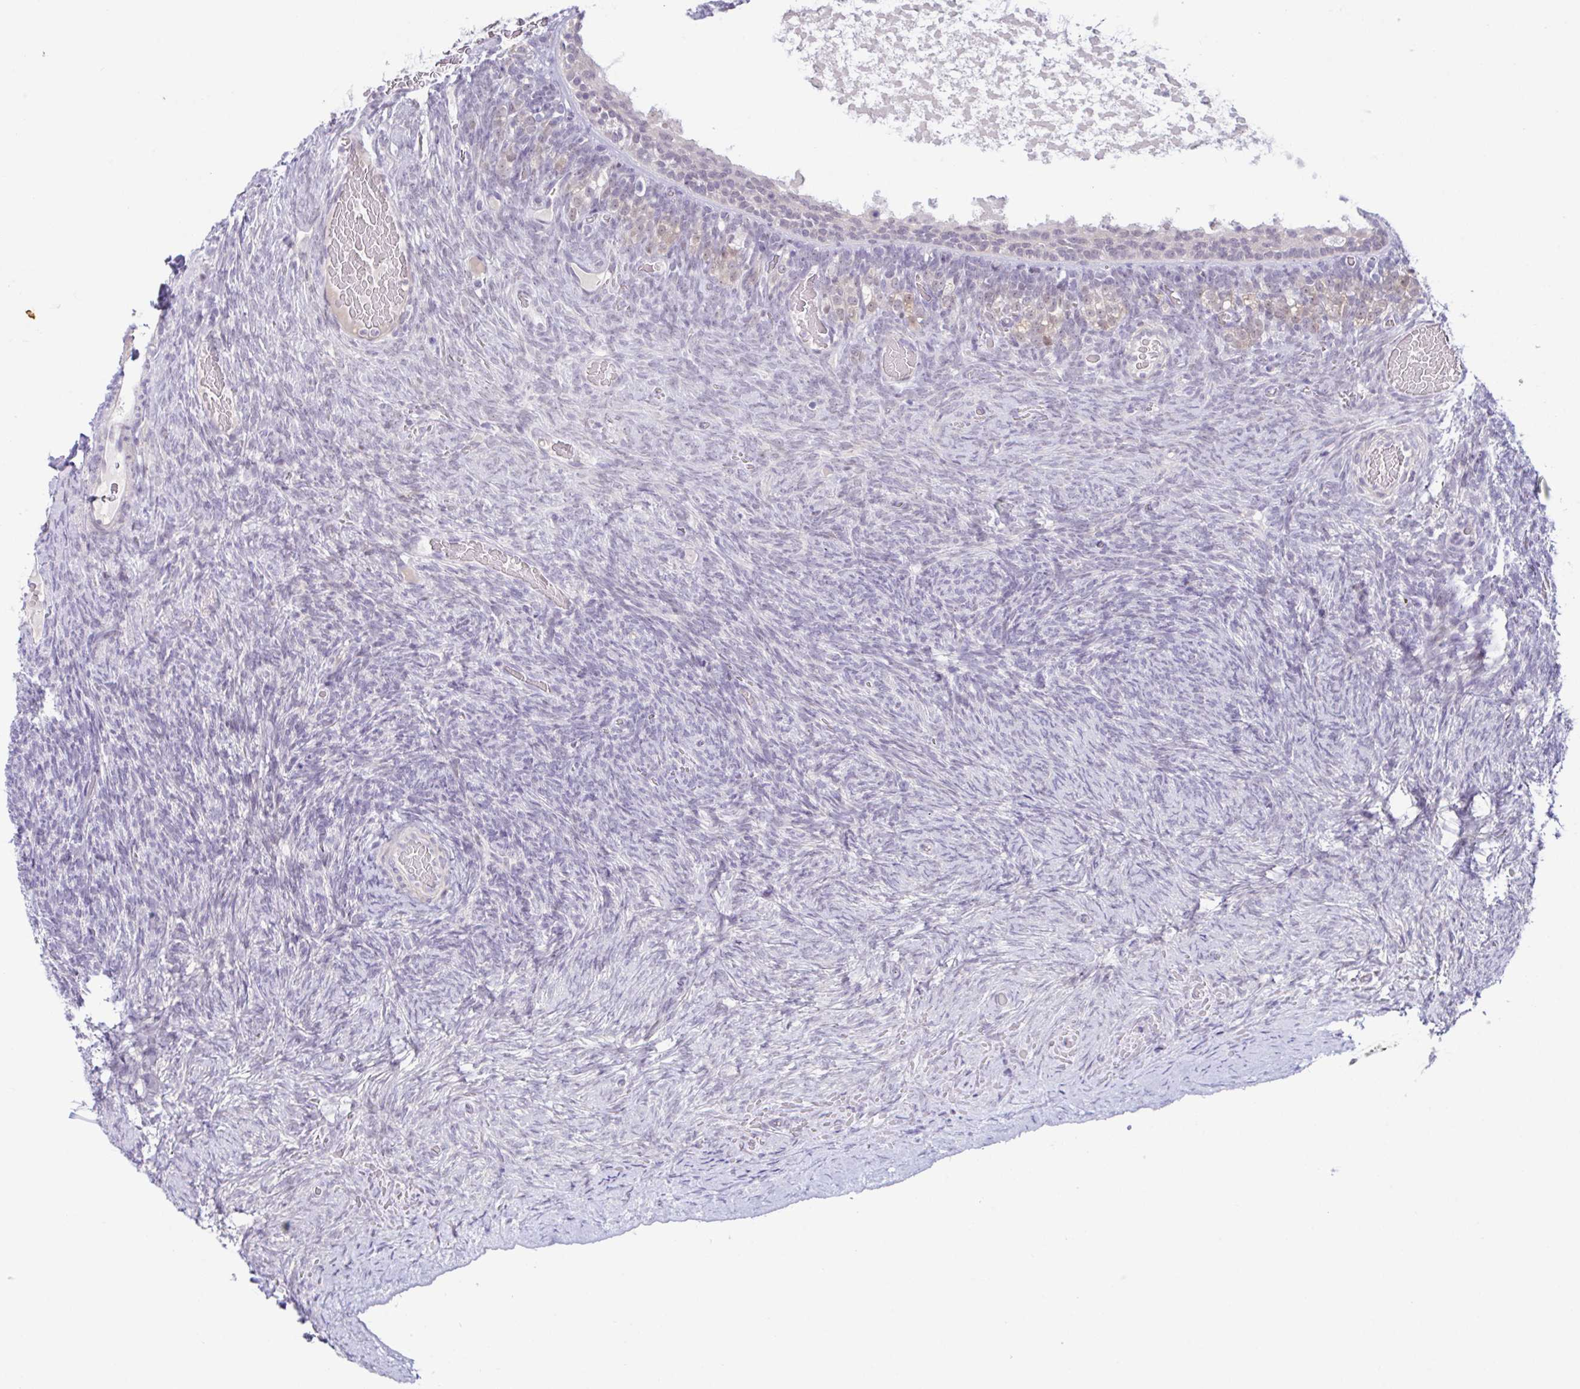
{"staining": {"intensity": "negative", "quantity": "none", "location": "none"}, "tissue": "ovary", "cell_type": "Ovarian stroma cells", "image_type": "normal", "snomed": [{"axis": "morphology", "description": "Normal tissue, NOS"}, {"axis": "topography", "description": "Ovary"}], "caption": "This histopathology image is of unremarkable ovary stained with IHC to label a protein in brown with the nuclei are counter-stained blue. There is no positivity in ovarian stroma cells.", "gene": "USP35", "patient": {"sex": "female", "age": 34}}